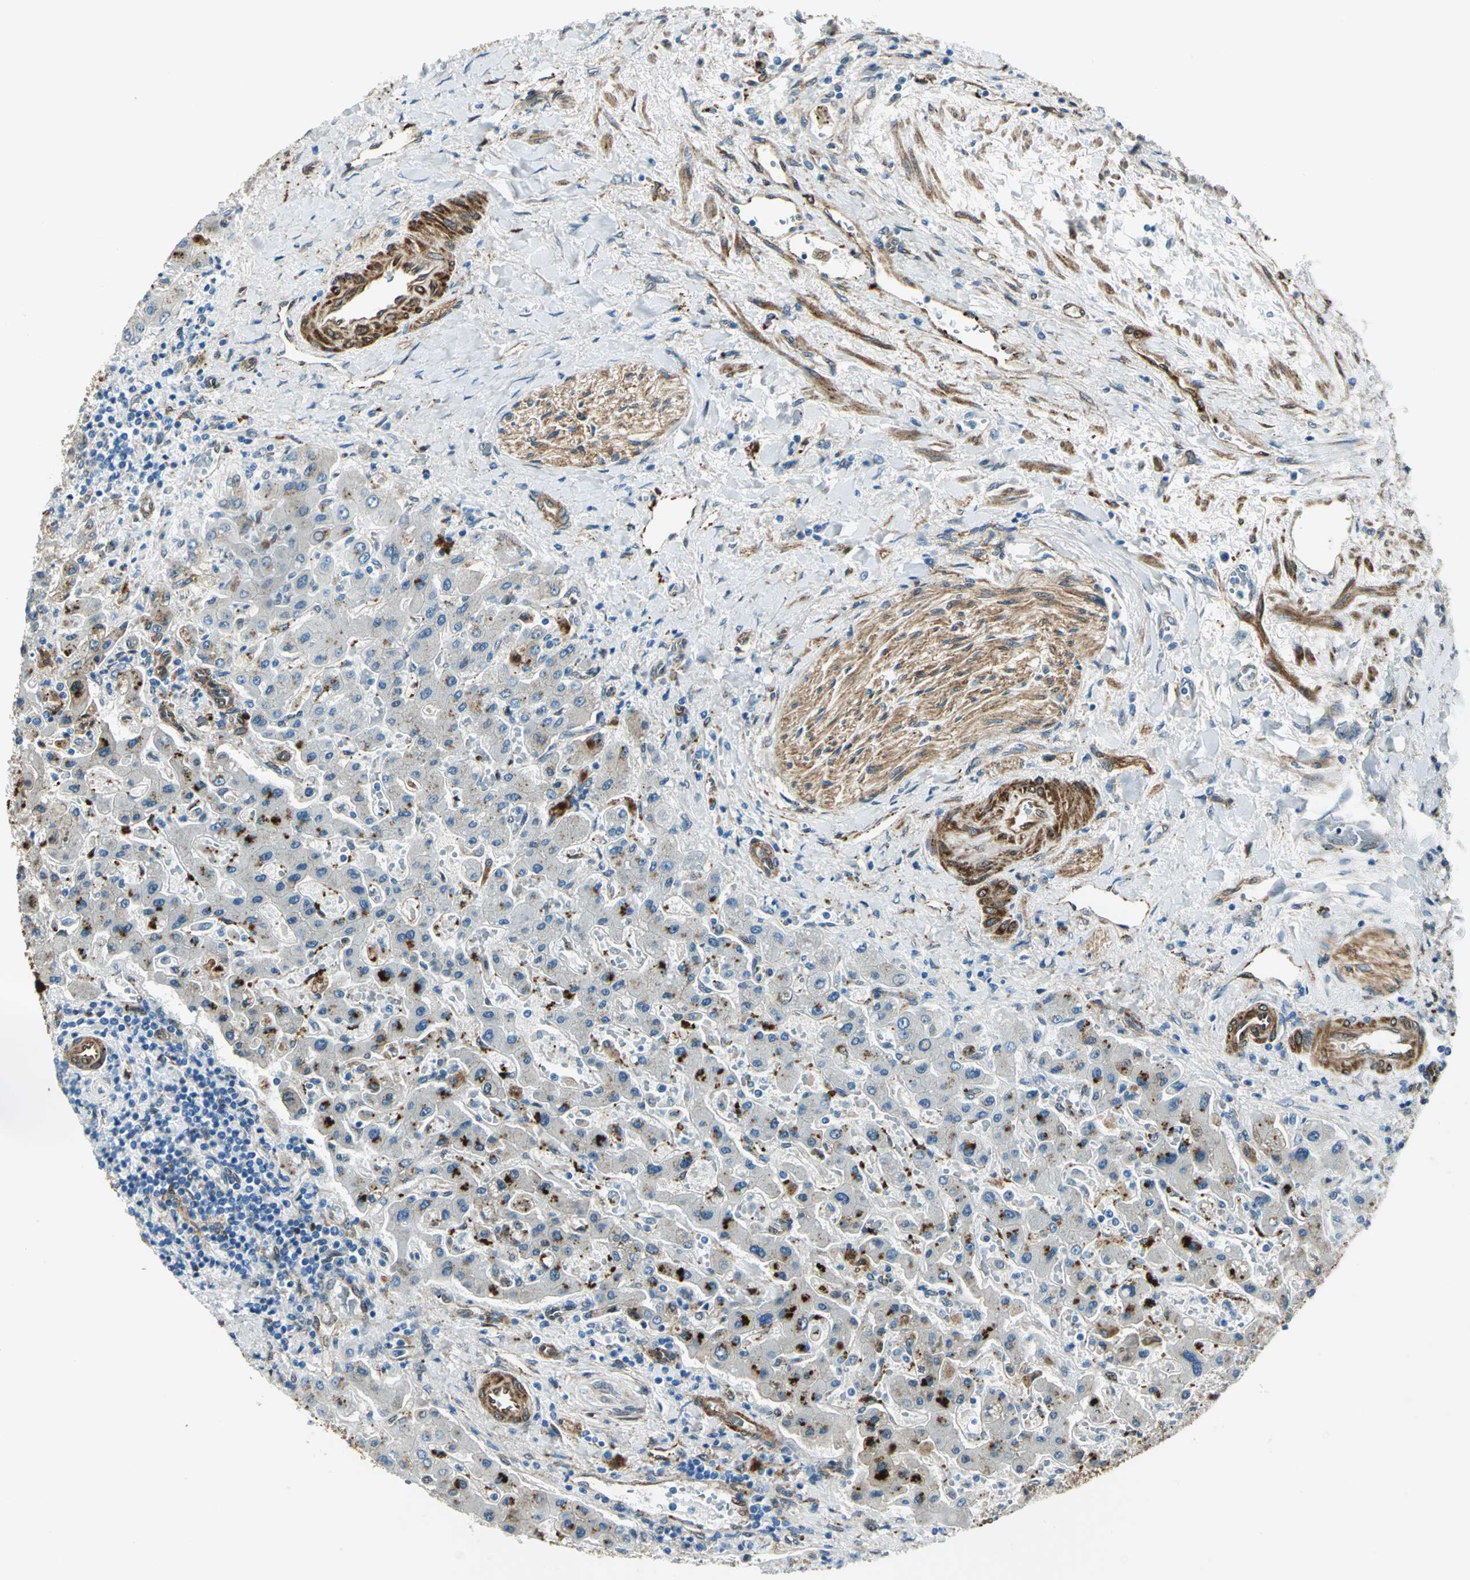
{"staining": {"intensity": "strong", "quantity": "25%-75%", "location": "cytoplasmic/membranous"}, "tissue": "liver cancer", "cell_type": "Tumor cells", "image_type": "cancer", "snomed": [{"axis": "morphology", "description": "Cholangiocarcinoma"}, {"axis": "topography", "description": "Liver"}], "caption": "This image reveals IHC staining of liver cancer, with high strong cytoplasmic/membranous staining in about 25%-75% of tumor cells.", "gene": "HSPB1", "patient": {"sex": "male", "age": 50}}